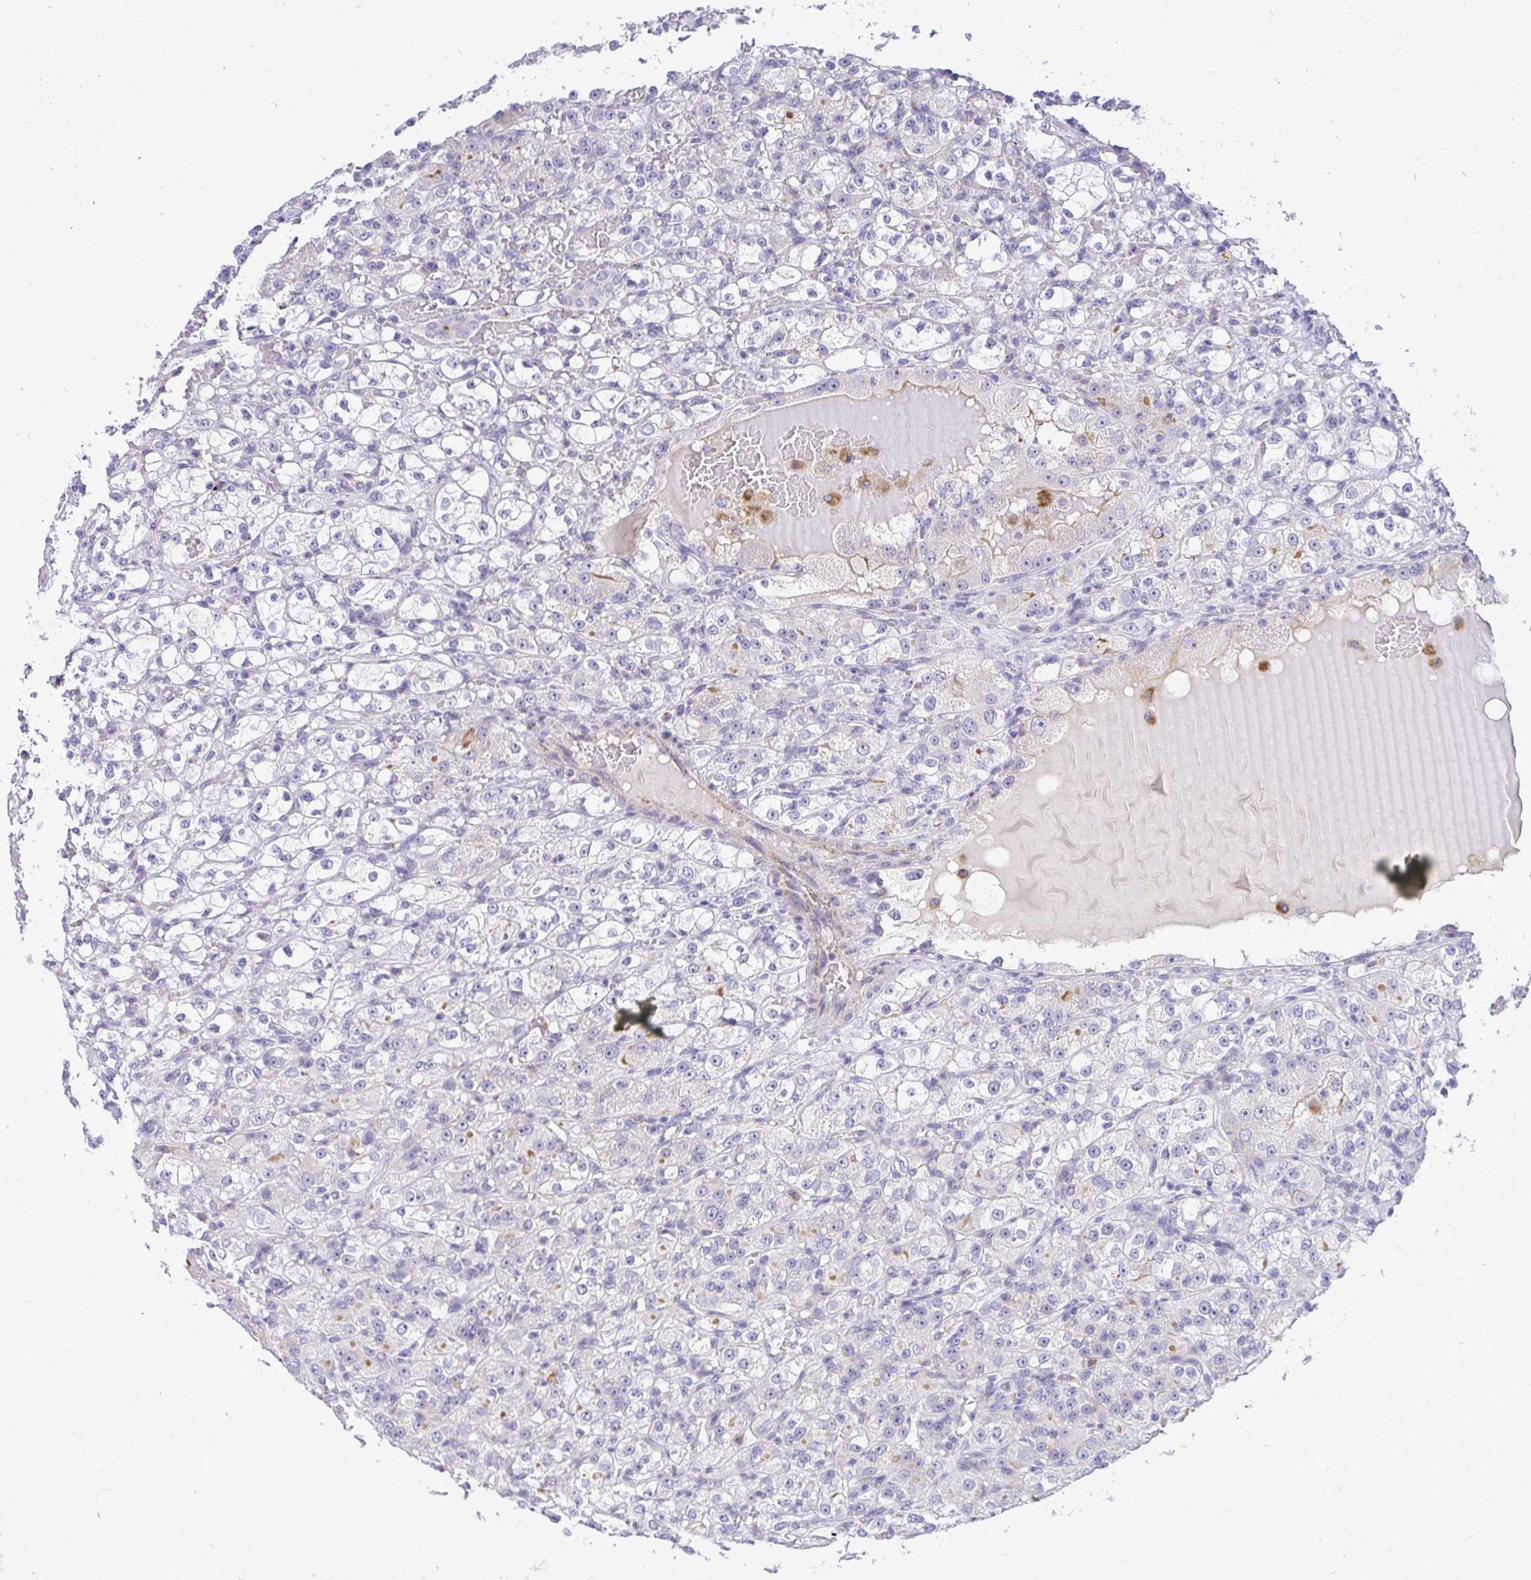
{"staining": {"intensity": "negative", "quantity": "none", "location": "none"}, "tissue": "renal cancer", "cell_type": "Tumor cells", "image_type": "cancer", "snomed": [{"axis": "morphology", "description": "Normal tissue, NOS"}, {"axis": "morphology", "description": "Adenocarcinoma, NOS"}, {"axis": "topography", "description": "Kidney"}], "caption": "This is a histopathology image of immunohistochemistry staining of renal adenocarcinoma, which shows no staining in tumor cells.", "gene": "PKN3", "patient": {"sex": "male", "age": 61}}